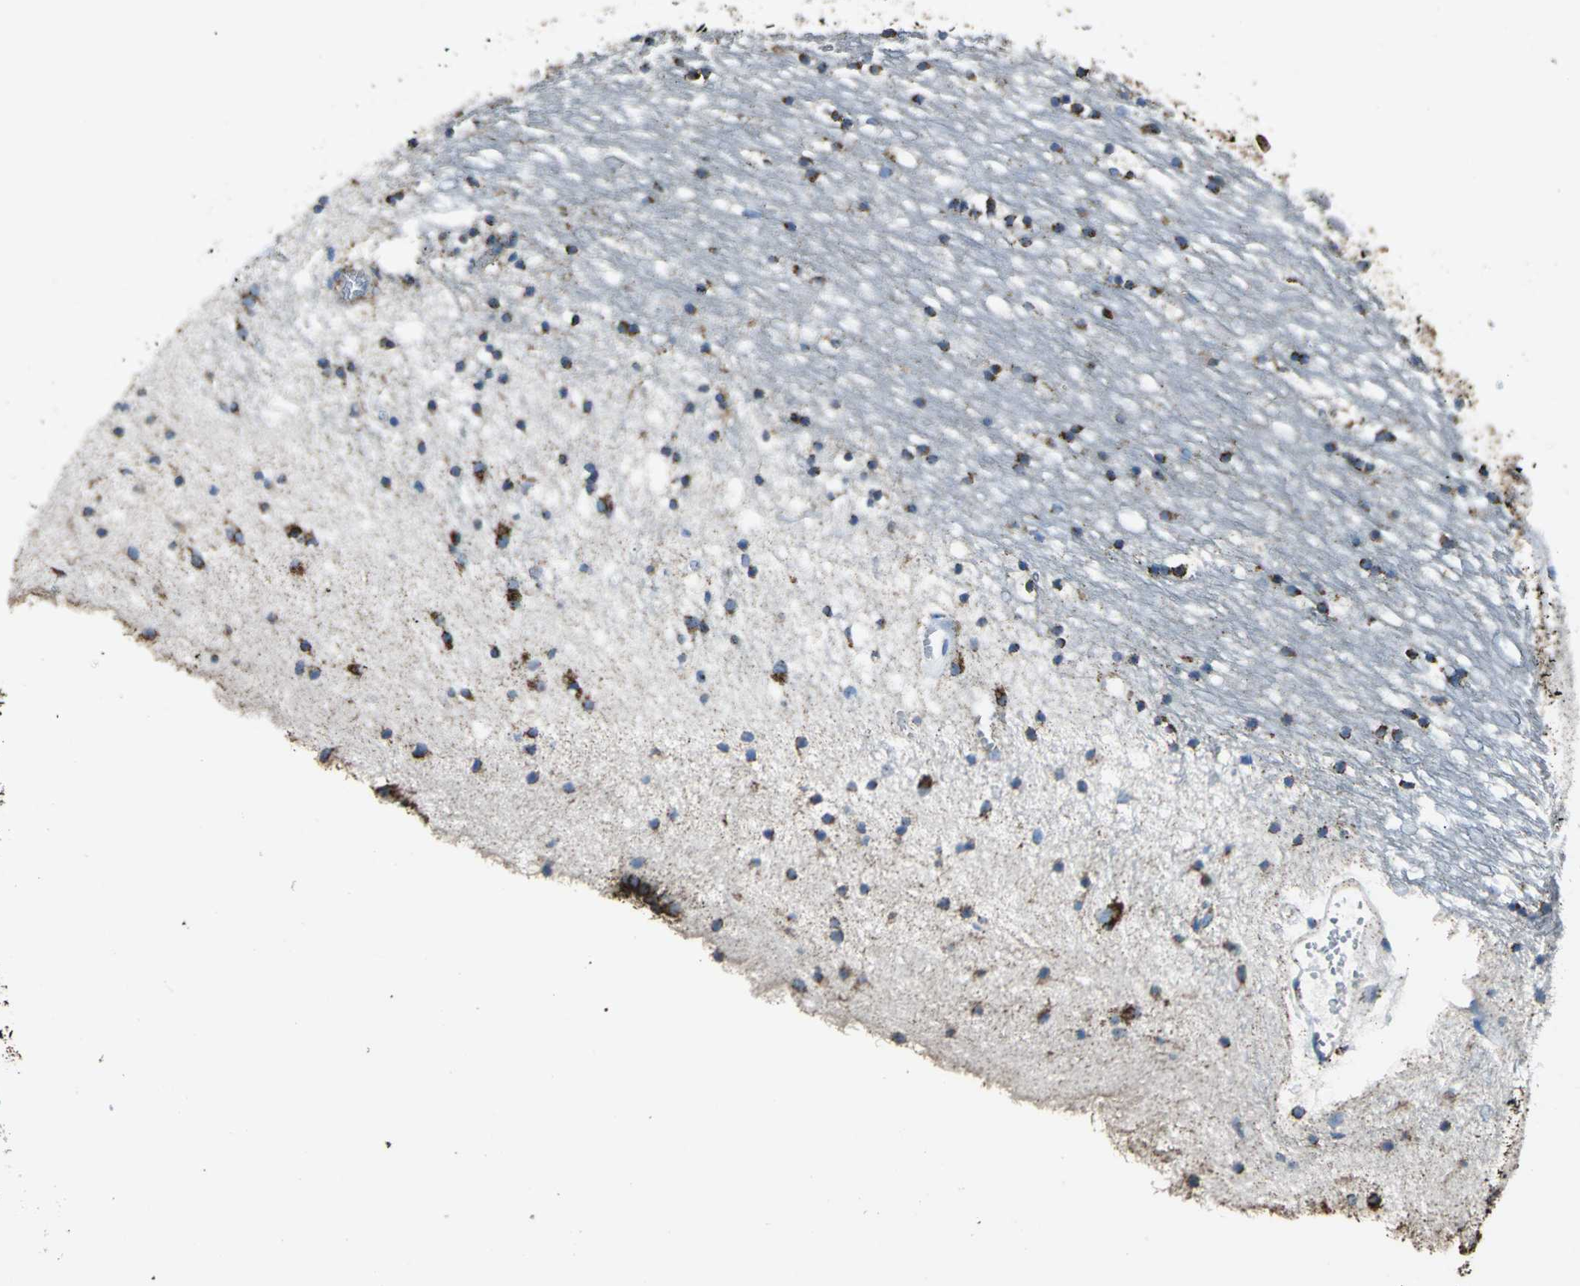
{"staining": {"intensity": "strong", "quantity": ">75%", "location": "cytoplasmic/membranous"}, "tissue": "caudate", "cell_type": "Glial cells", "image_type": "normal", "snomed": [{"axis": "morphology", "description": "Normal tissue, NOS"}, {"axis": "topography", "description": "Lateral ventricle wall"}], "caption": "Human caudate stained with a brown dye displays strong cytoplasmic/membranous positive positivity in about >75% of glial cells.", "gene": "ECH1", "patient": {"sex": "male", "age": 45}}